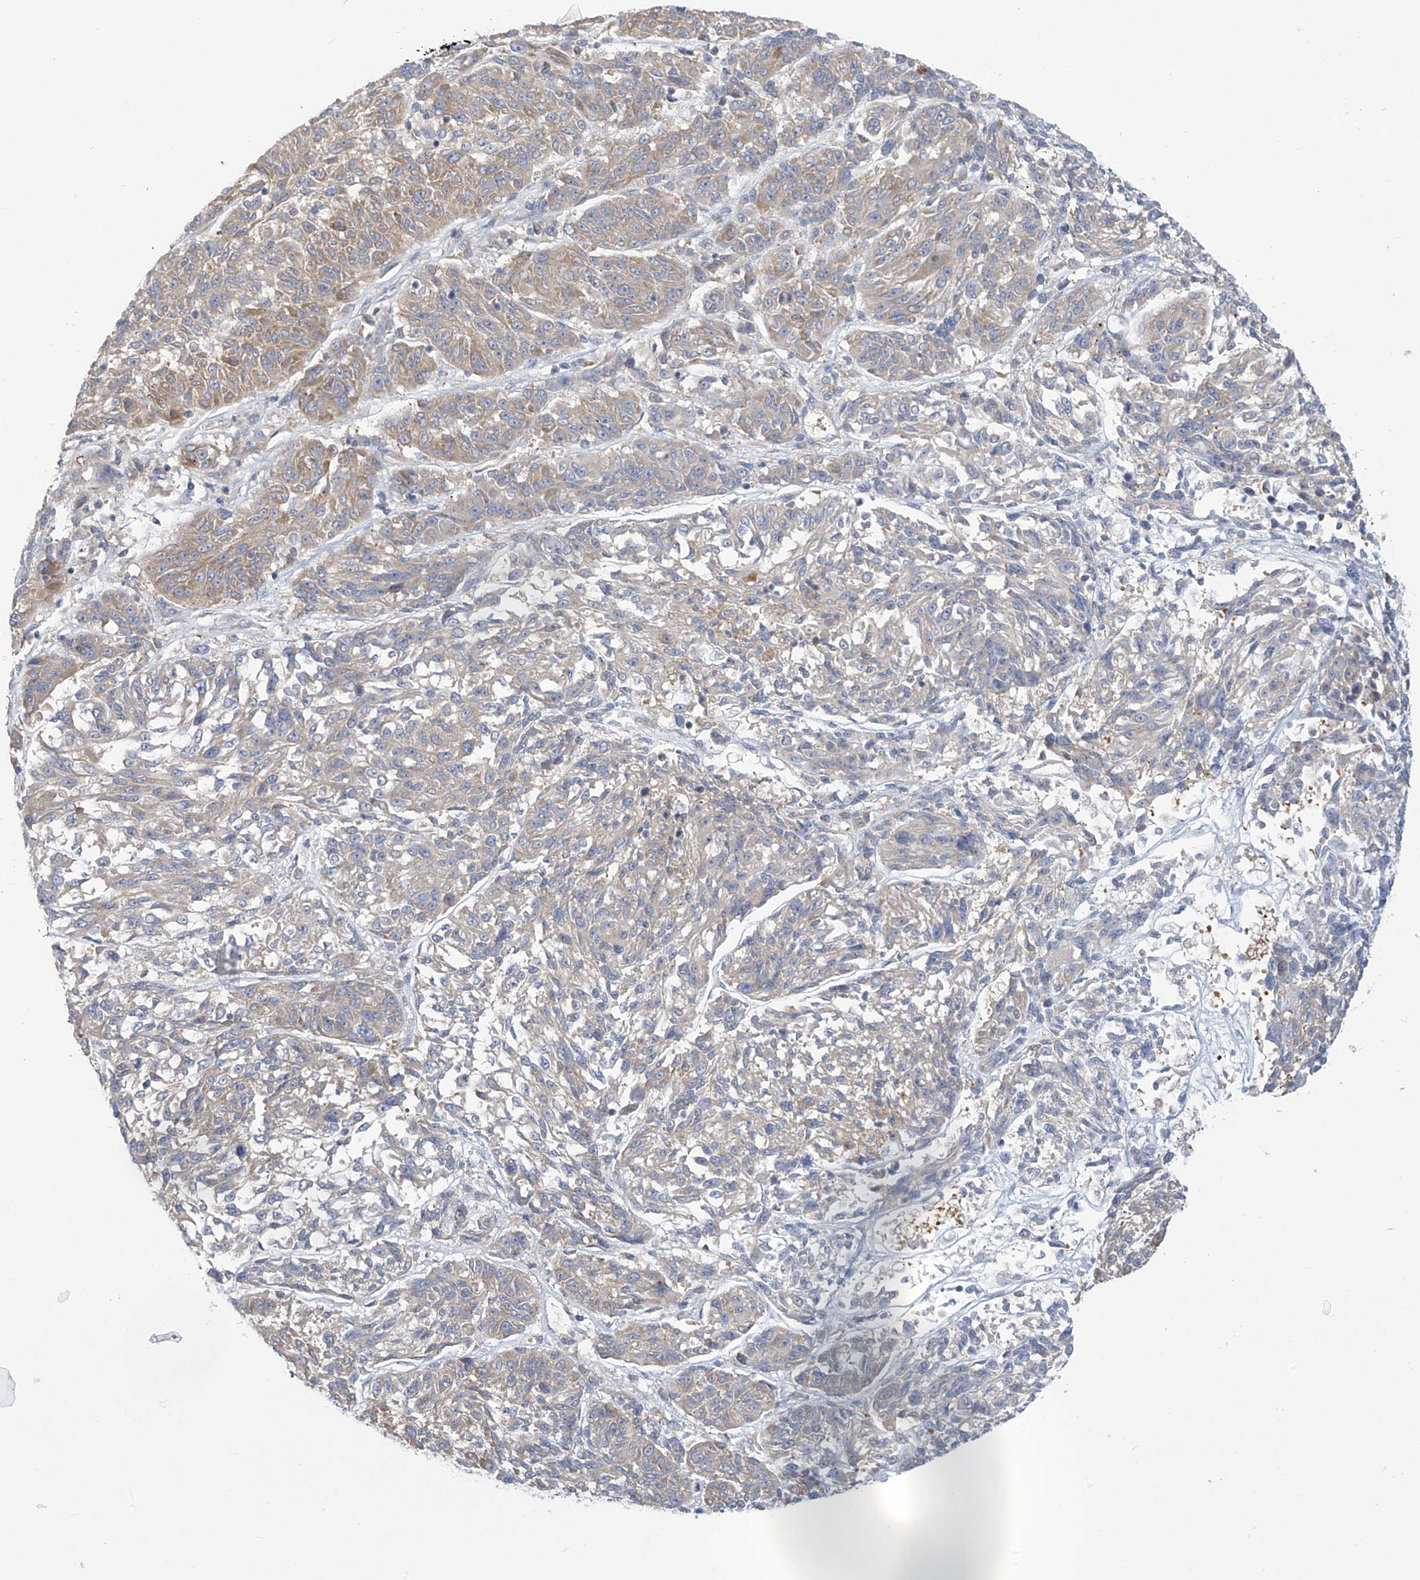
{"staining": {"intensity": "weak", "quantity": "25%-75%", "location": "cytoplasmic/membranous"}, "tissue": "melanoma", "cell_type": "Tumor cells", "image_type": "cancer", "snomed": [{"axis": "morphology", "description": "Malignant melanoma, NOS"}, {"axis": "topography", "description": "Skin"}], "caption": "The histopathology image displays a brown stain indicating the presence of a protein in the cytoplasmic/membranous of tumor cells in melanoma.", "gene": "ADAT2", "patient": {"sex": "male", "age": 53}}